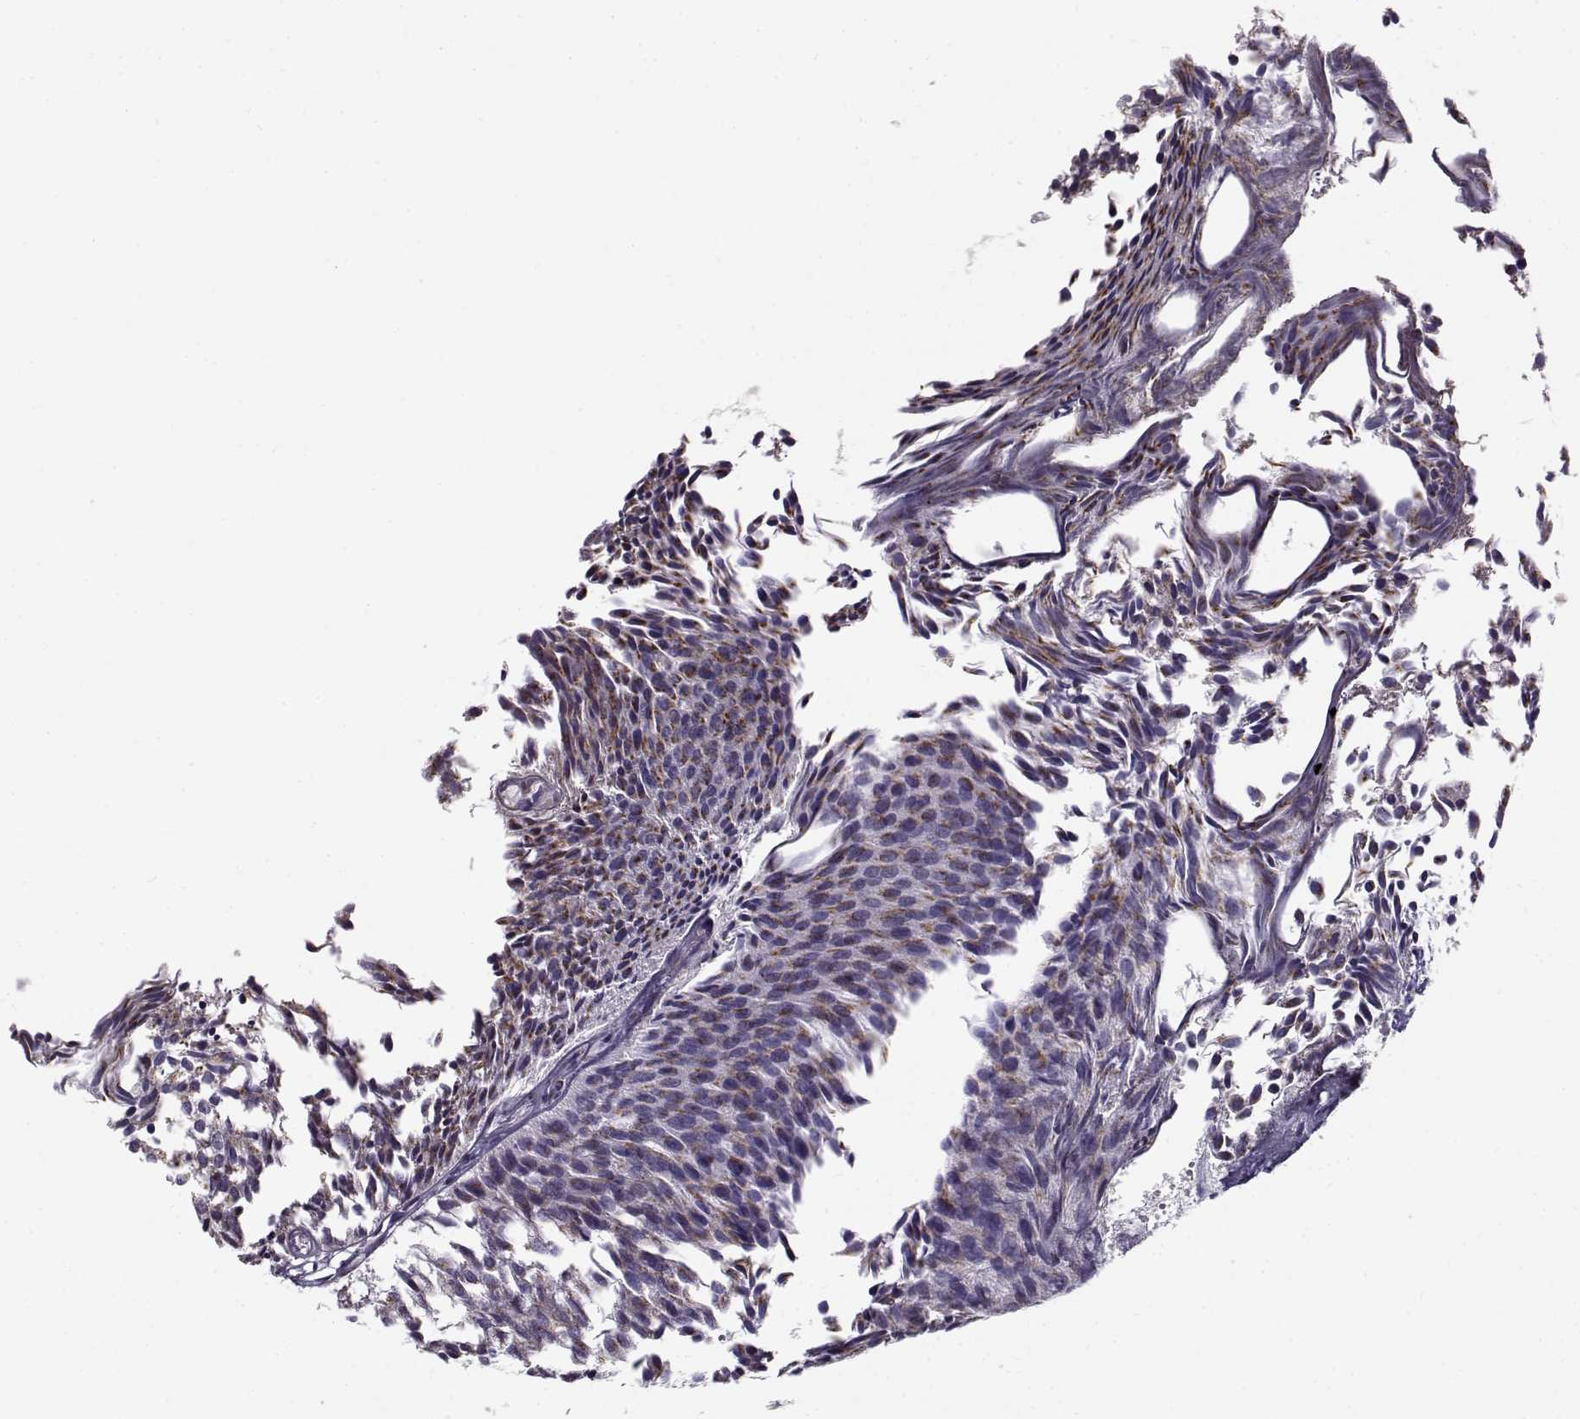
{"staining": {"intensity": "weak", "quantity": "25%-75%", "location": "cytoplasmic/membranous"}, "tissue": "urothelial cancer", "cell_type": "Tumor cells", "image_type": "cancer", "snomed": [{"axis": "morphology", "description": "Urothelial carcinoma, Low grade"}, {"axis": "topography", "description": "Urinary bladder"}], "caption": "Immunohistochemistry (IHC) photomicrograph of neoplastic tissue: urothelial cancer stained using immunohistochemistry reveals low levels of weak protein expression localized specifically in the cytoplasmic/membranous of tumor cells, appearing as a cytoplasmic/membranous brown color.", "gene": "SLC4A5", "patient": {"sex": "male", "age": 63}}